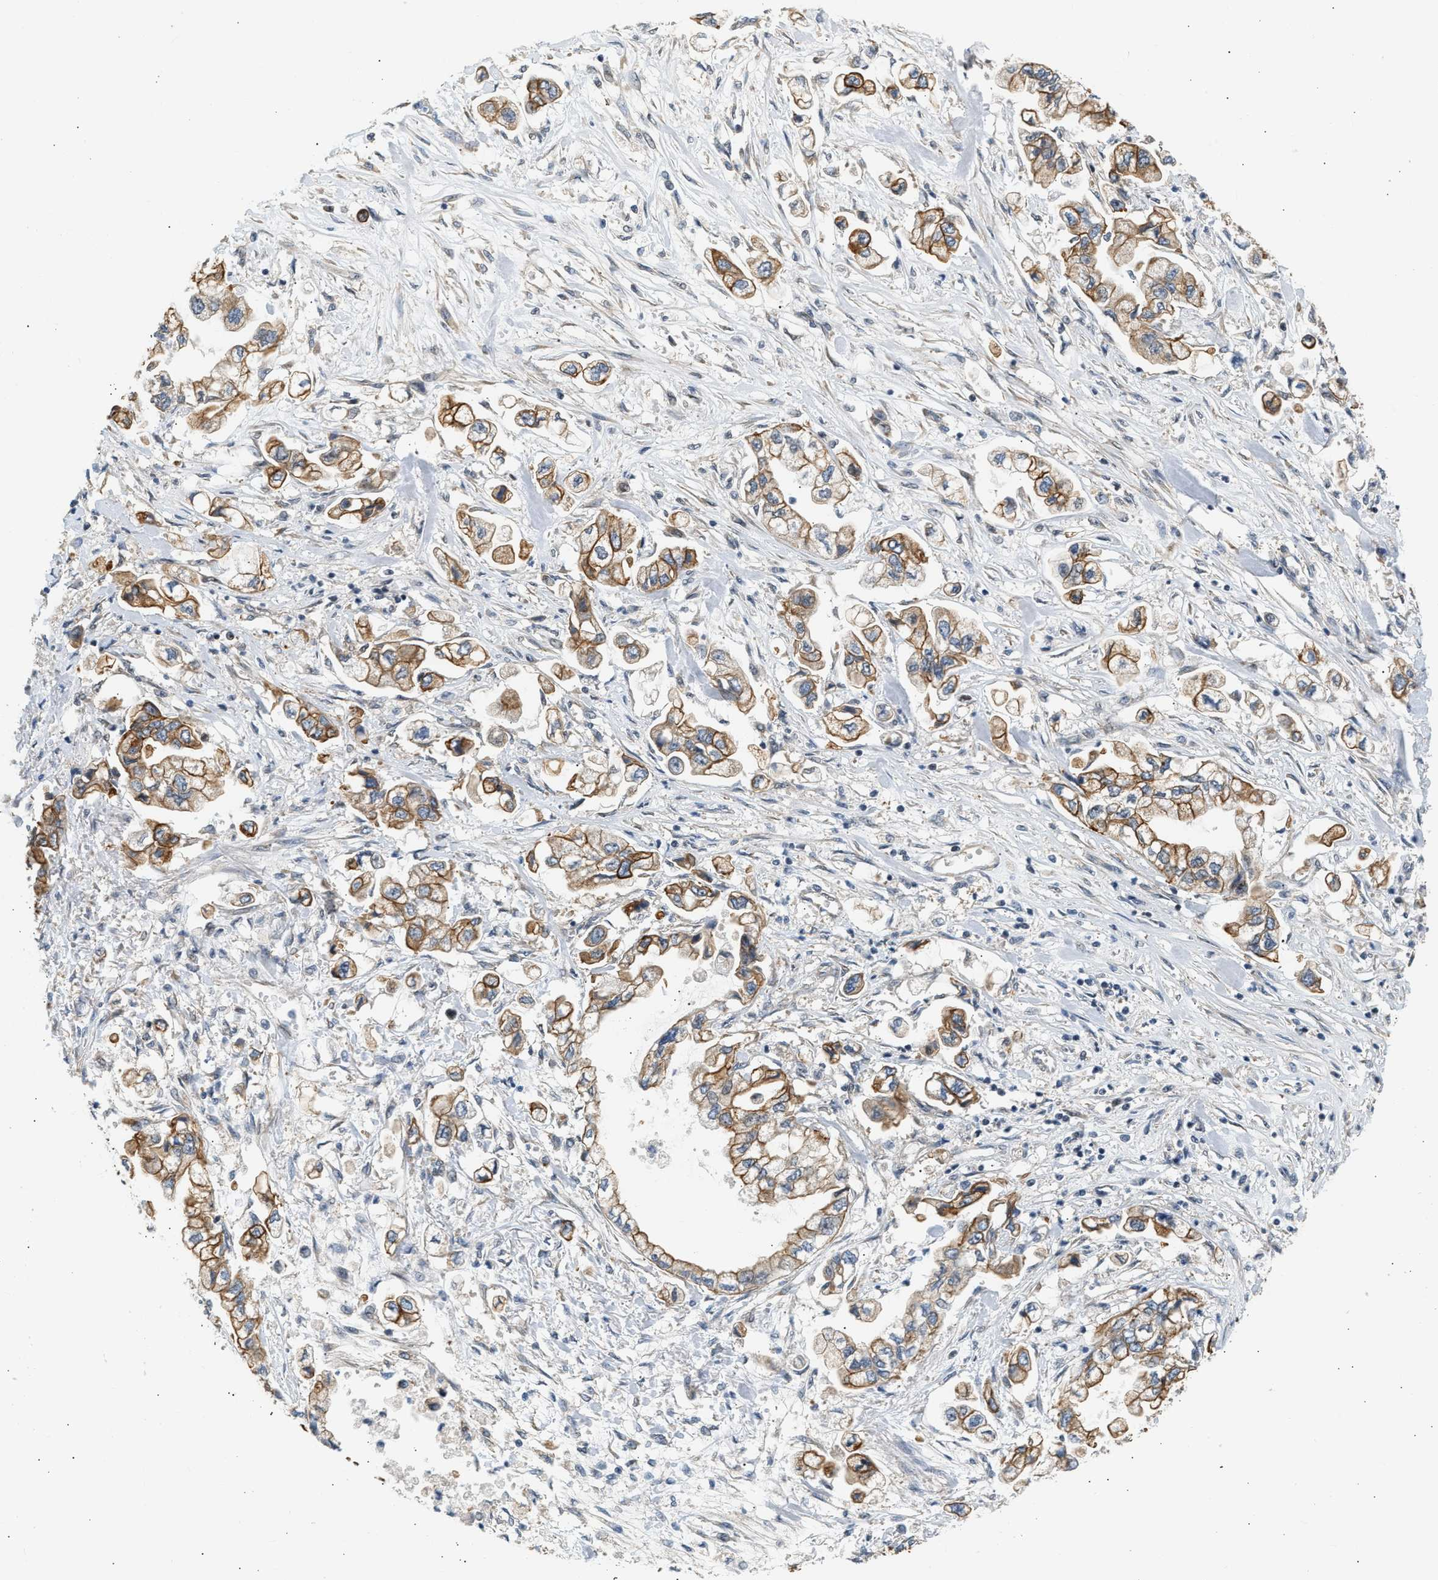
{"staining": {"intensity": "moderate", "quantity": ">75%", "location": "cytoplasmic/membranous"}, "tissue": "stomach cancer", "cell_type": "Tumor cells", "image_type": "cancer", "snomed": [{"axis": "morphology", "description": "Normal tissue, NOS"}, {"axis": "morphology", "description": "Adenocarcinoma, NOS"}, {"axis": "topography", "description": "Stomach"}], "caption": "Protein staining demonstrates moderate cytoplasmic/membranous expression in about >75% of tumor cells in adenocarcinoma (stomach). (IHC, brightfield microscopy, high magnification).", "gene": "WDR31", "patient": {"sex": "male", "age": 62}}